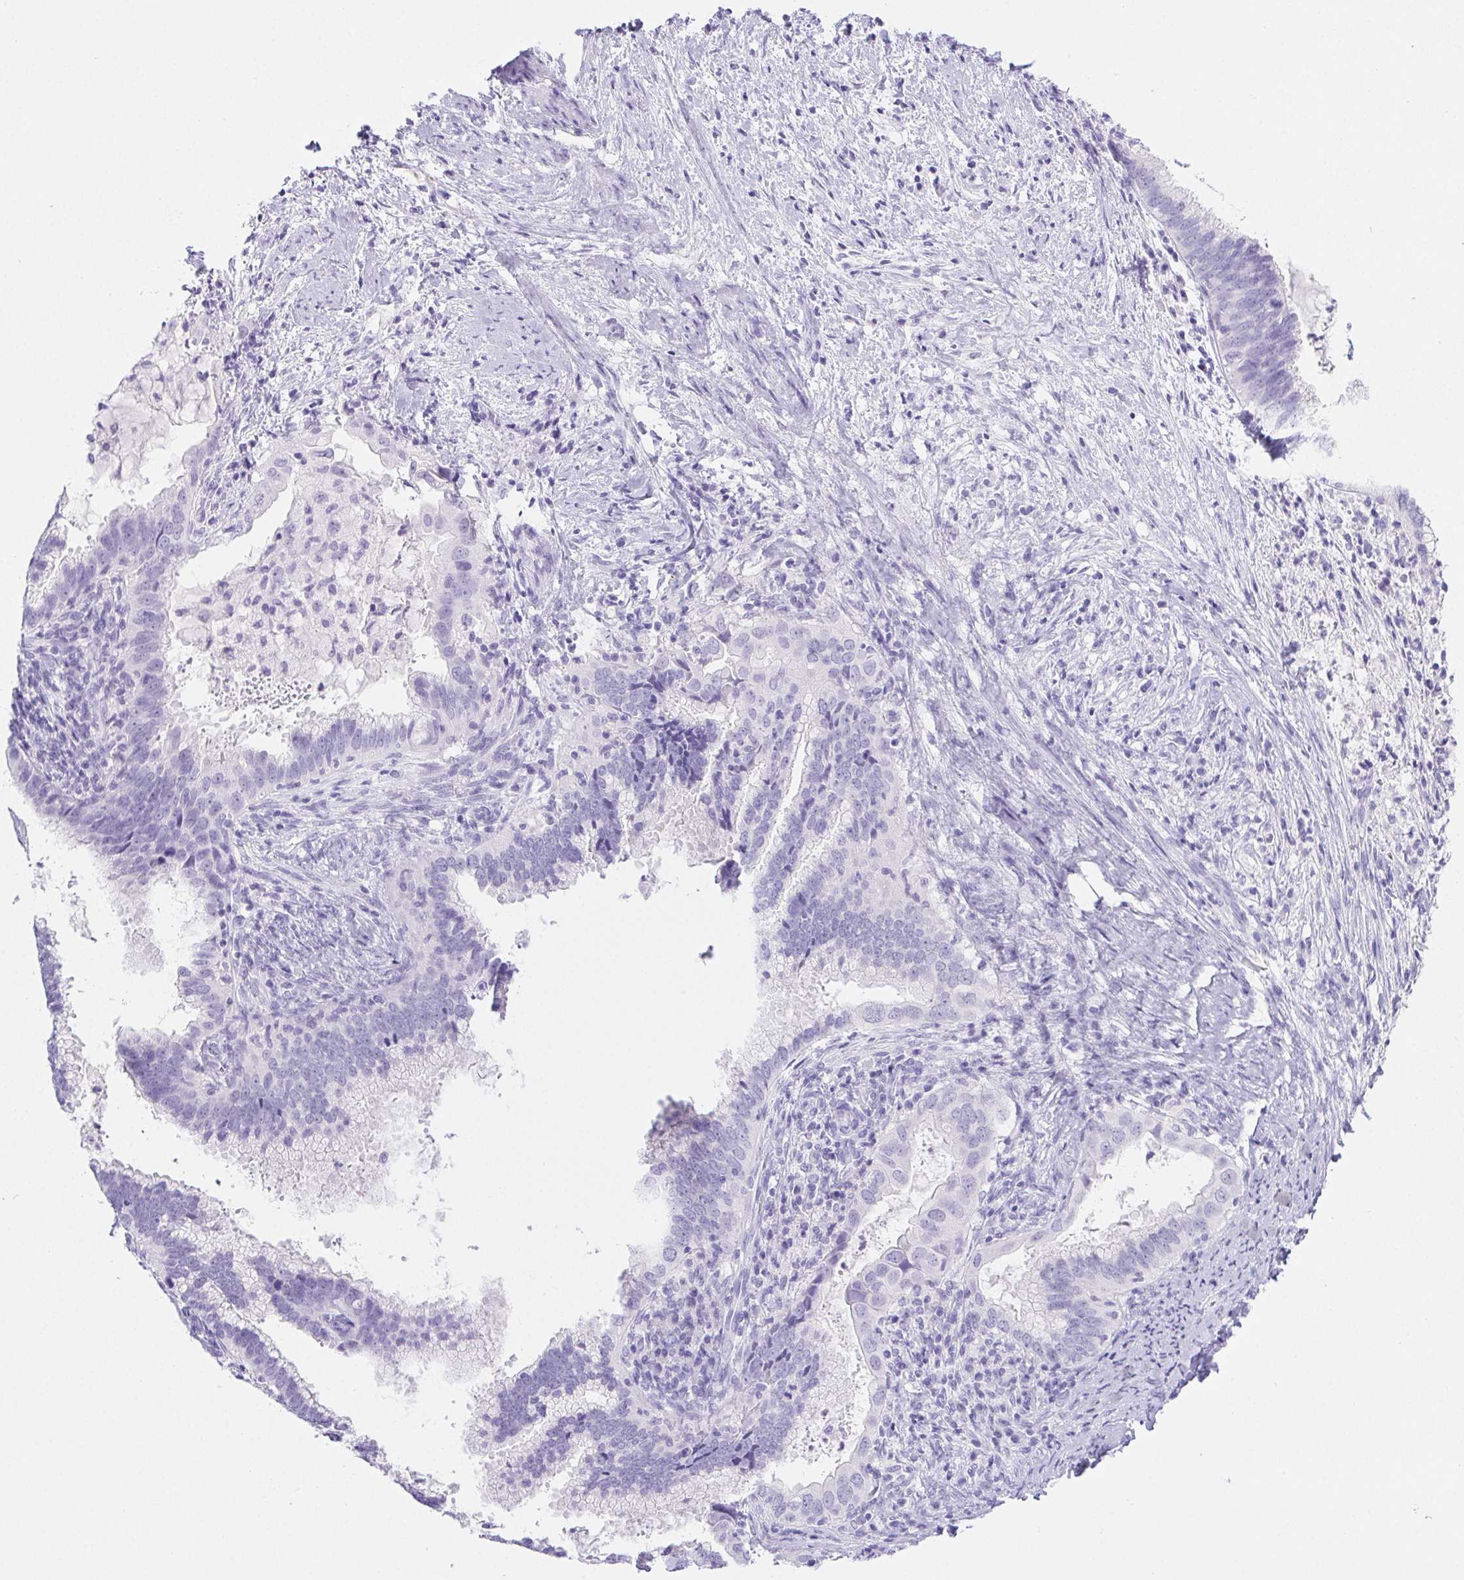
{"staining": {"intensity": "negative", "quantity": "none", "location": "none"}, "tissue": "cervical cancer", "cell_type": "Tumor cells", "image_type": "cancer", "snomed": [{"axis": "morphology", "description": "Adenocarcinoma, NOS"}, {"axis": "topography", "description": "Cervix"}], "caption": "Tumor cells show no significant protein positivity in adenocarcinoma (cervical).", "gene": "PNLIP", "patient": {"sex": "female", "age": 56}}